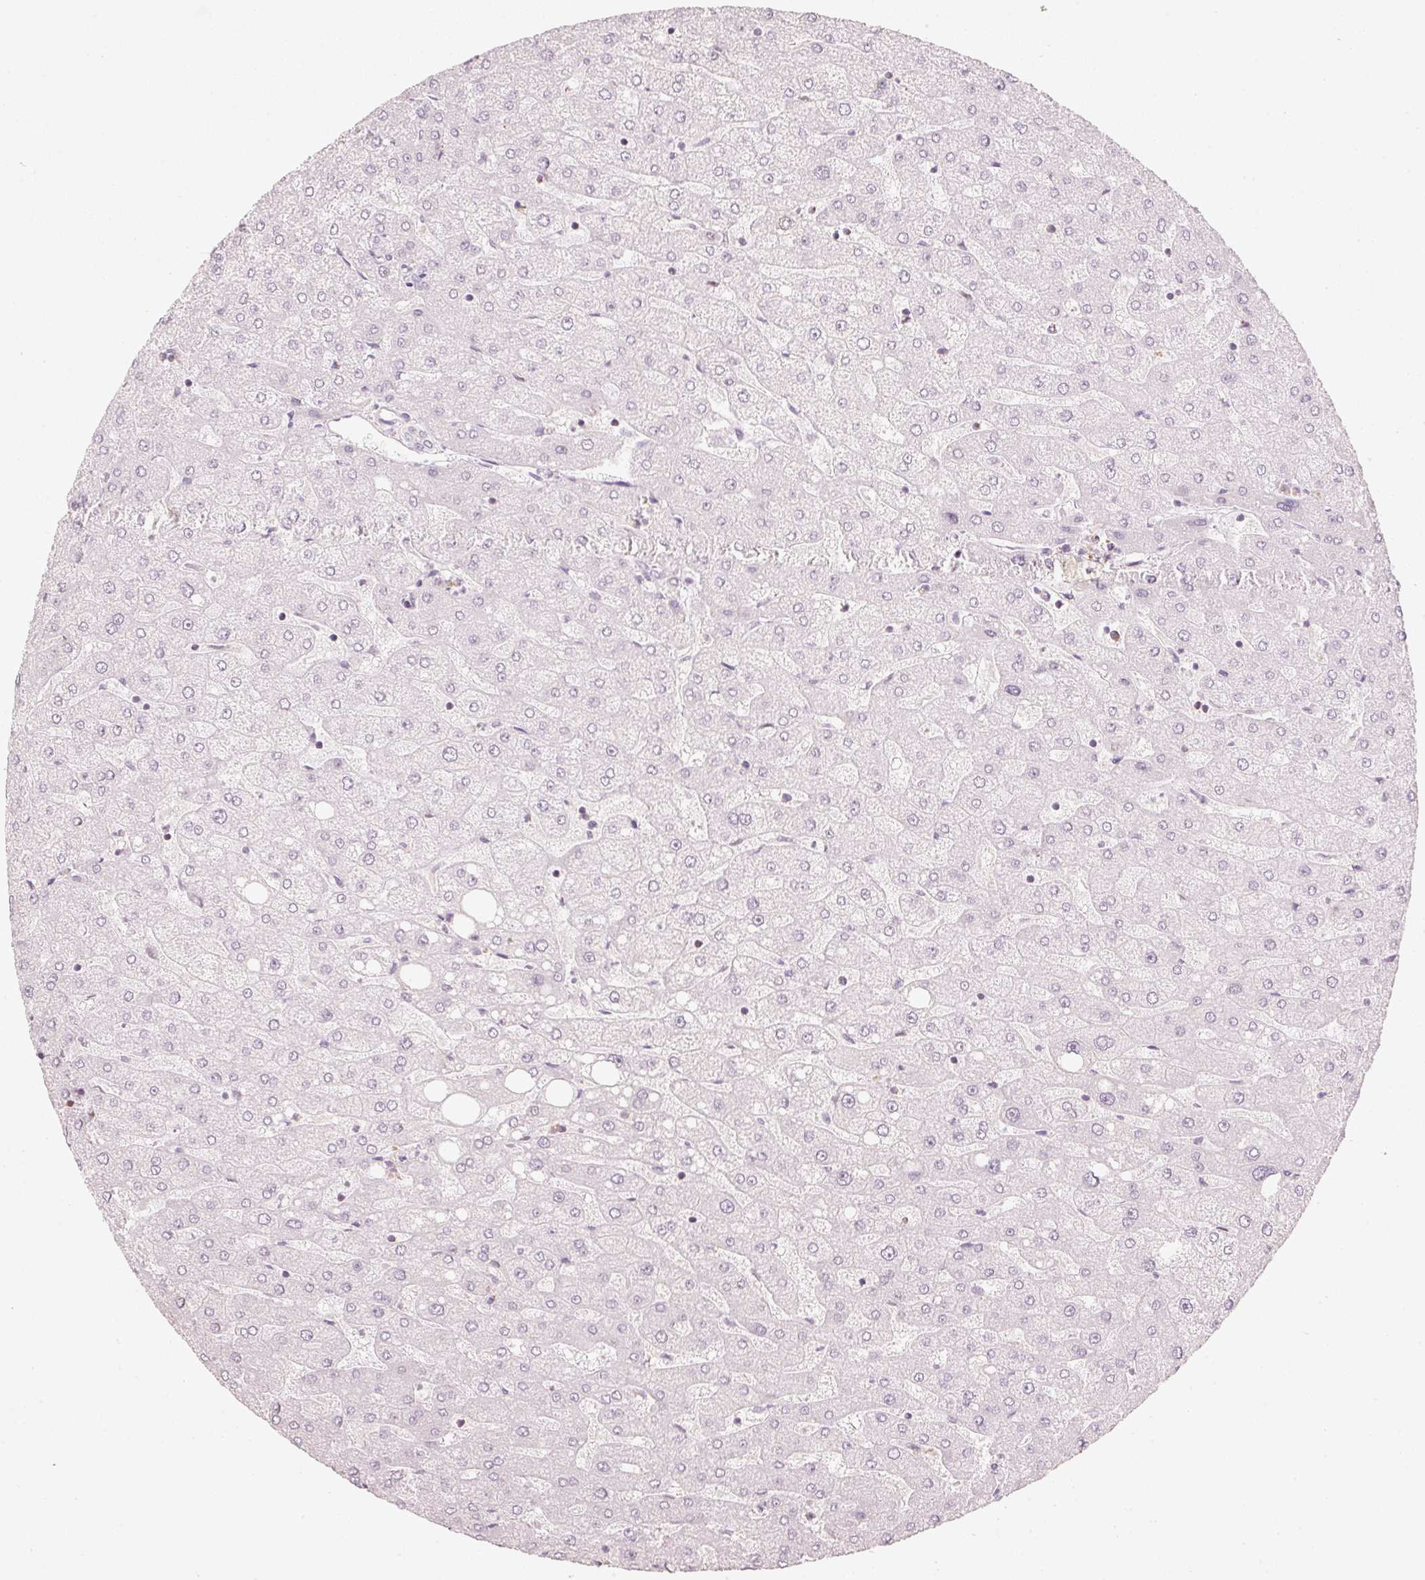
{"staining": {"intensity": "negative", "quantity": "none", "location": "none"}, "tissue": "liver", "cell_type": "Cholangiocytes", "image_type": "normal", "snomed": [{"axis": "morphology", "description": "Normal tissue, NOS"}, {"axis": "topography", "description": "Liver"}], "caption": "Liver stained for a protein using IHC reveals no positivity cholangiocytes.", "gene": "TREX2", "patient": {"sex": "male", "age": 67}}